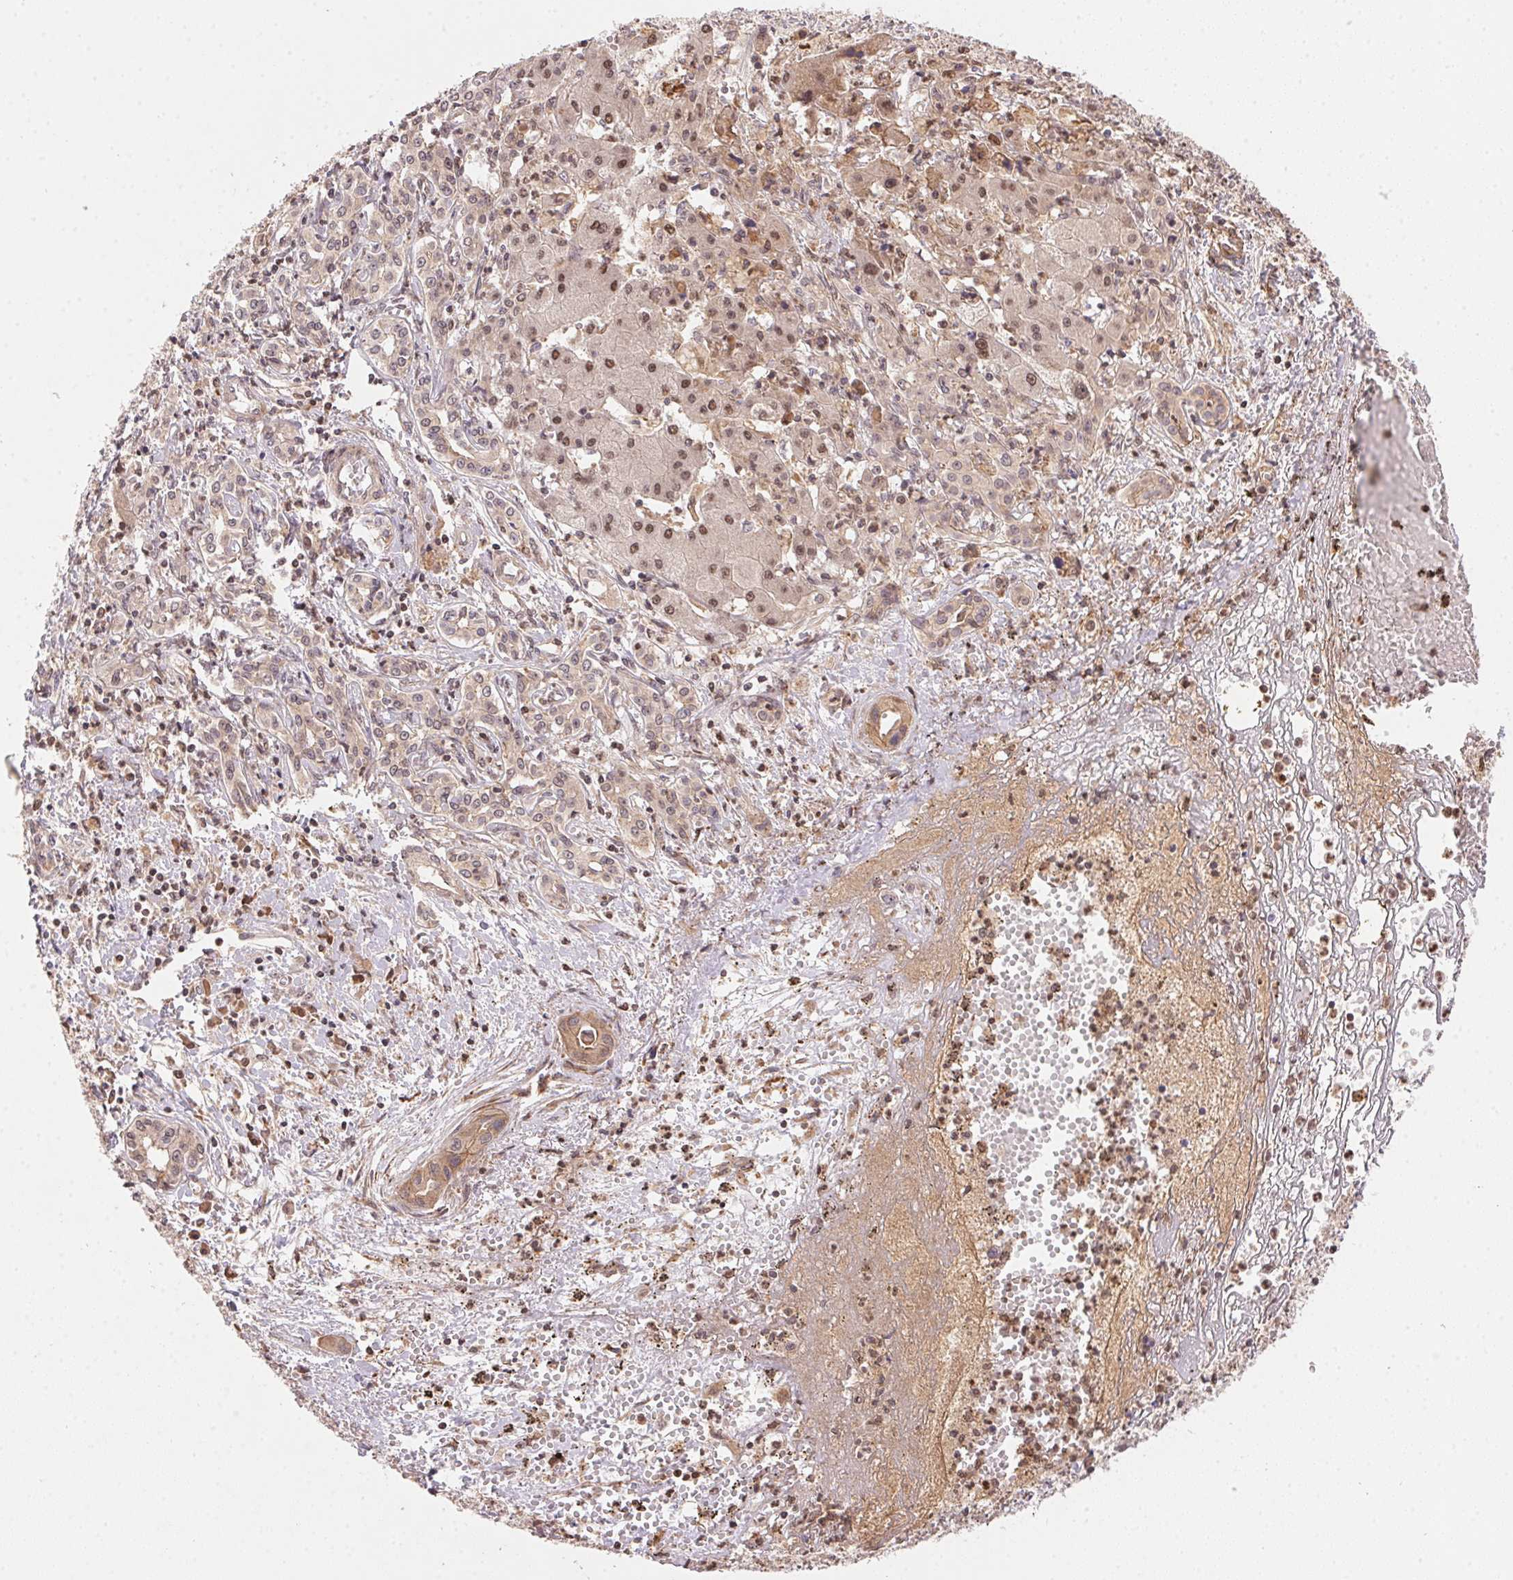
{"staining": {"intensity": "weak", "quantity": "<25%", "location": "nuclear"}, "tissue": "liver cancer", "cell_type": "Tumor cells", "image_type": "cancer", "snomed": [{"axis": "morphology", "description": "Cholangiocarcinoma"}, {"axis": "topography", "description": "Liver"}], "caption": "Immunohistochemical staining of cholangiocarcinoma (liver) demonstrates no significant staining in tumor cells.", "gene": "MEX3D", "patient": {"sex": "female", "age": 64}}